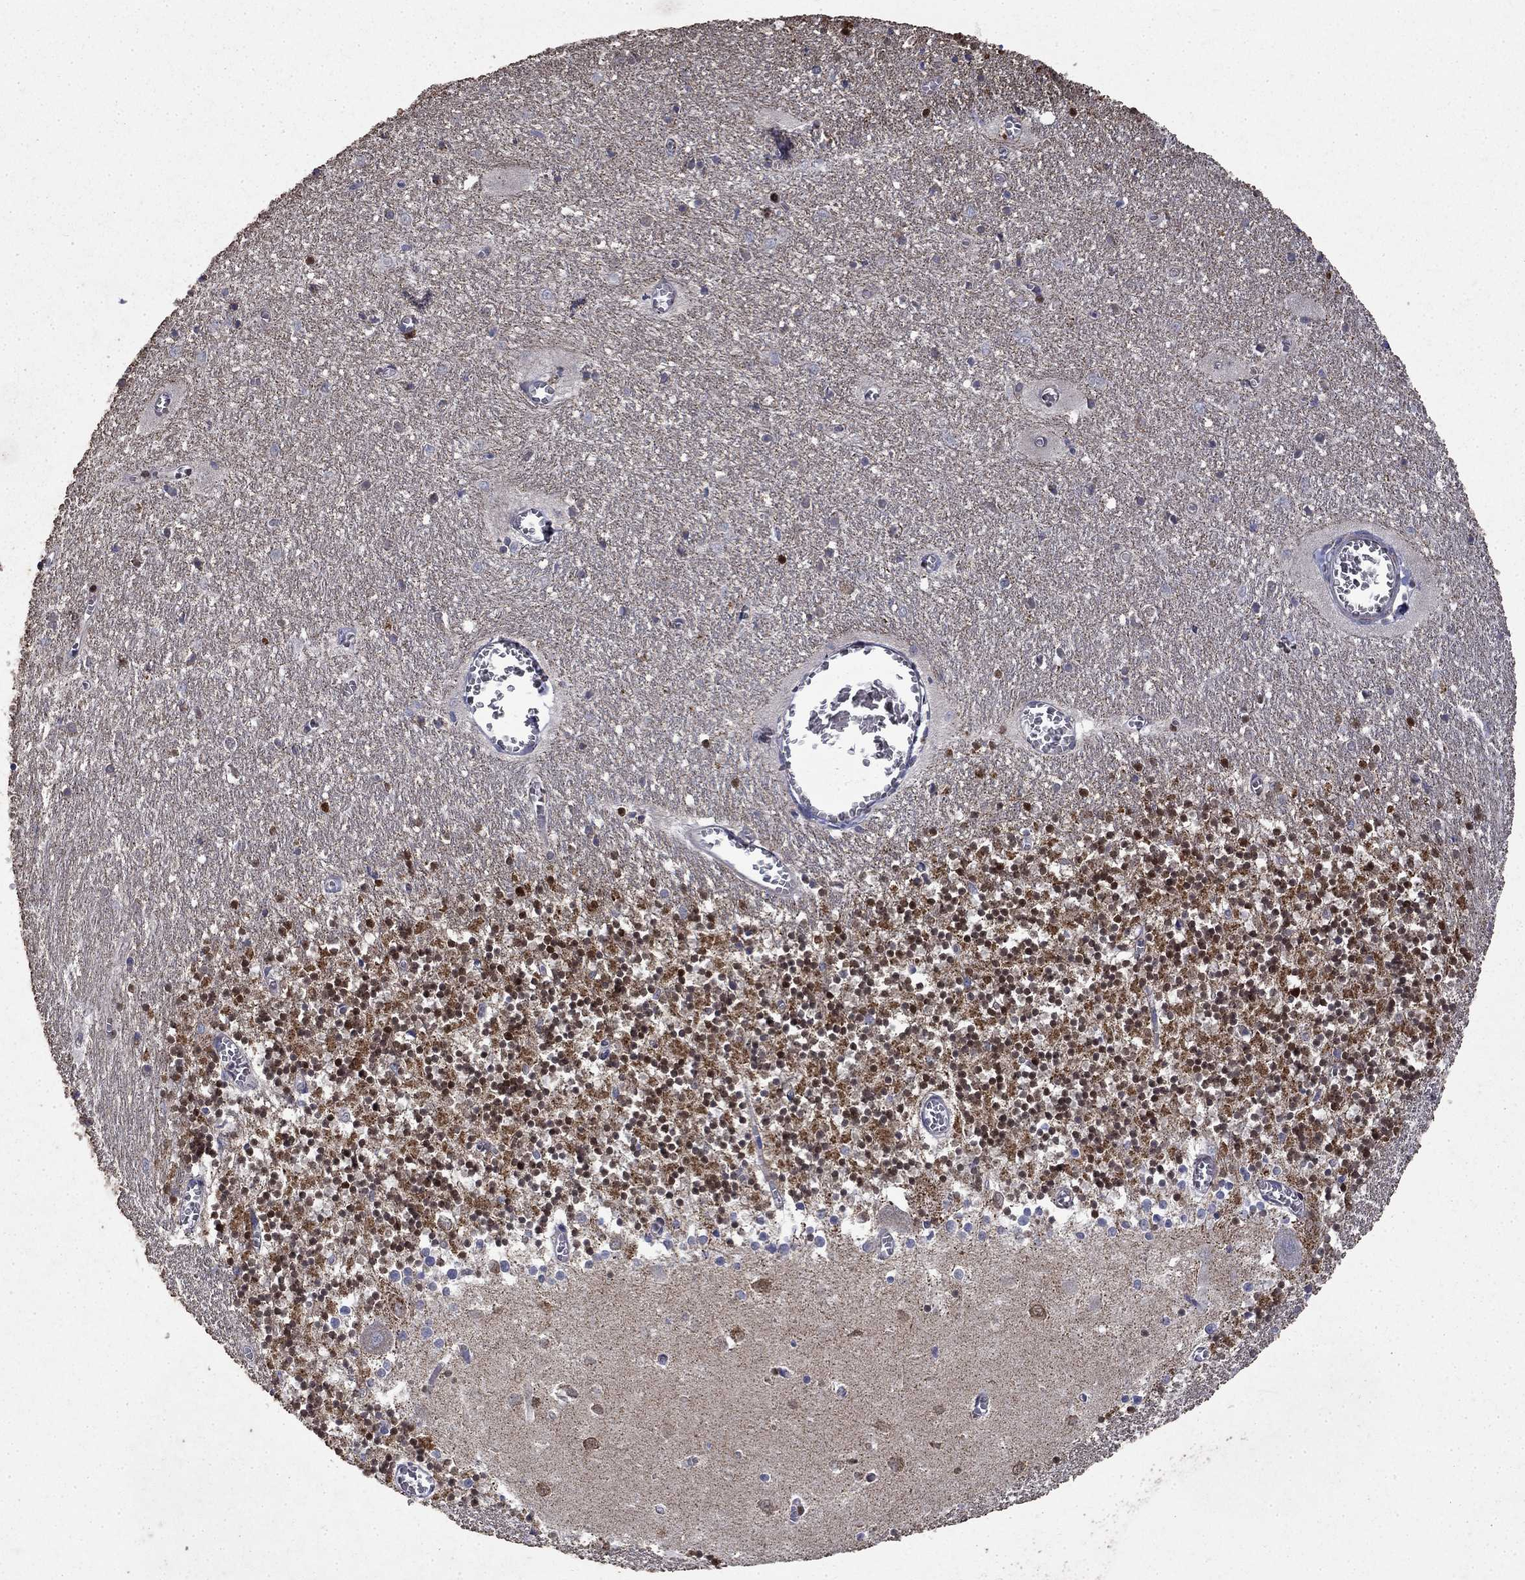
{"staining": {"intensity": "negative", "quantity": "none", "location": "none"}, "tissue": "cerebellum", "cell_type": "Cells in granular layer", "image_type": "normal", "snomed": [{"axis": "morphology", "description": "Normal tissue, NOS"}, {"axis": "topography", "description": "Cerebellum"}], "caption": "Cells in granular layer are negative for protein expression in normal human cerebellum. (DAB (3,3'-diaminobenzidine) immunohistochemistry with hematoxylin counter stain).", "gene": "PCBP3", "patient": {"sex": "female", "age": 64}}